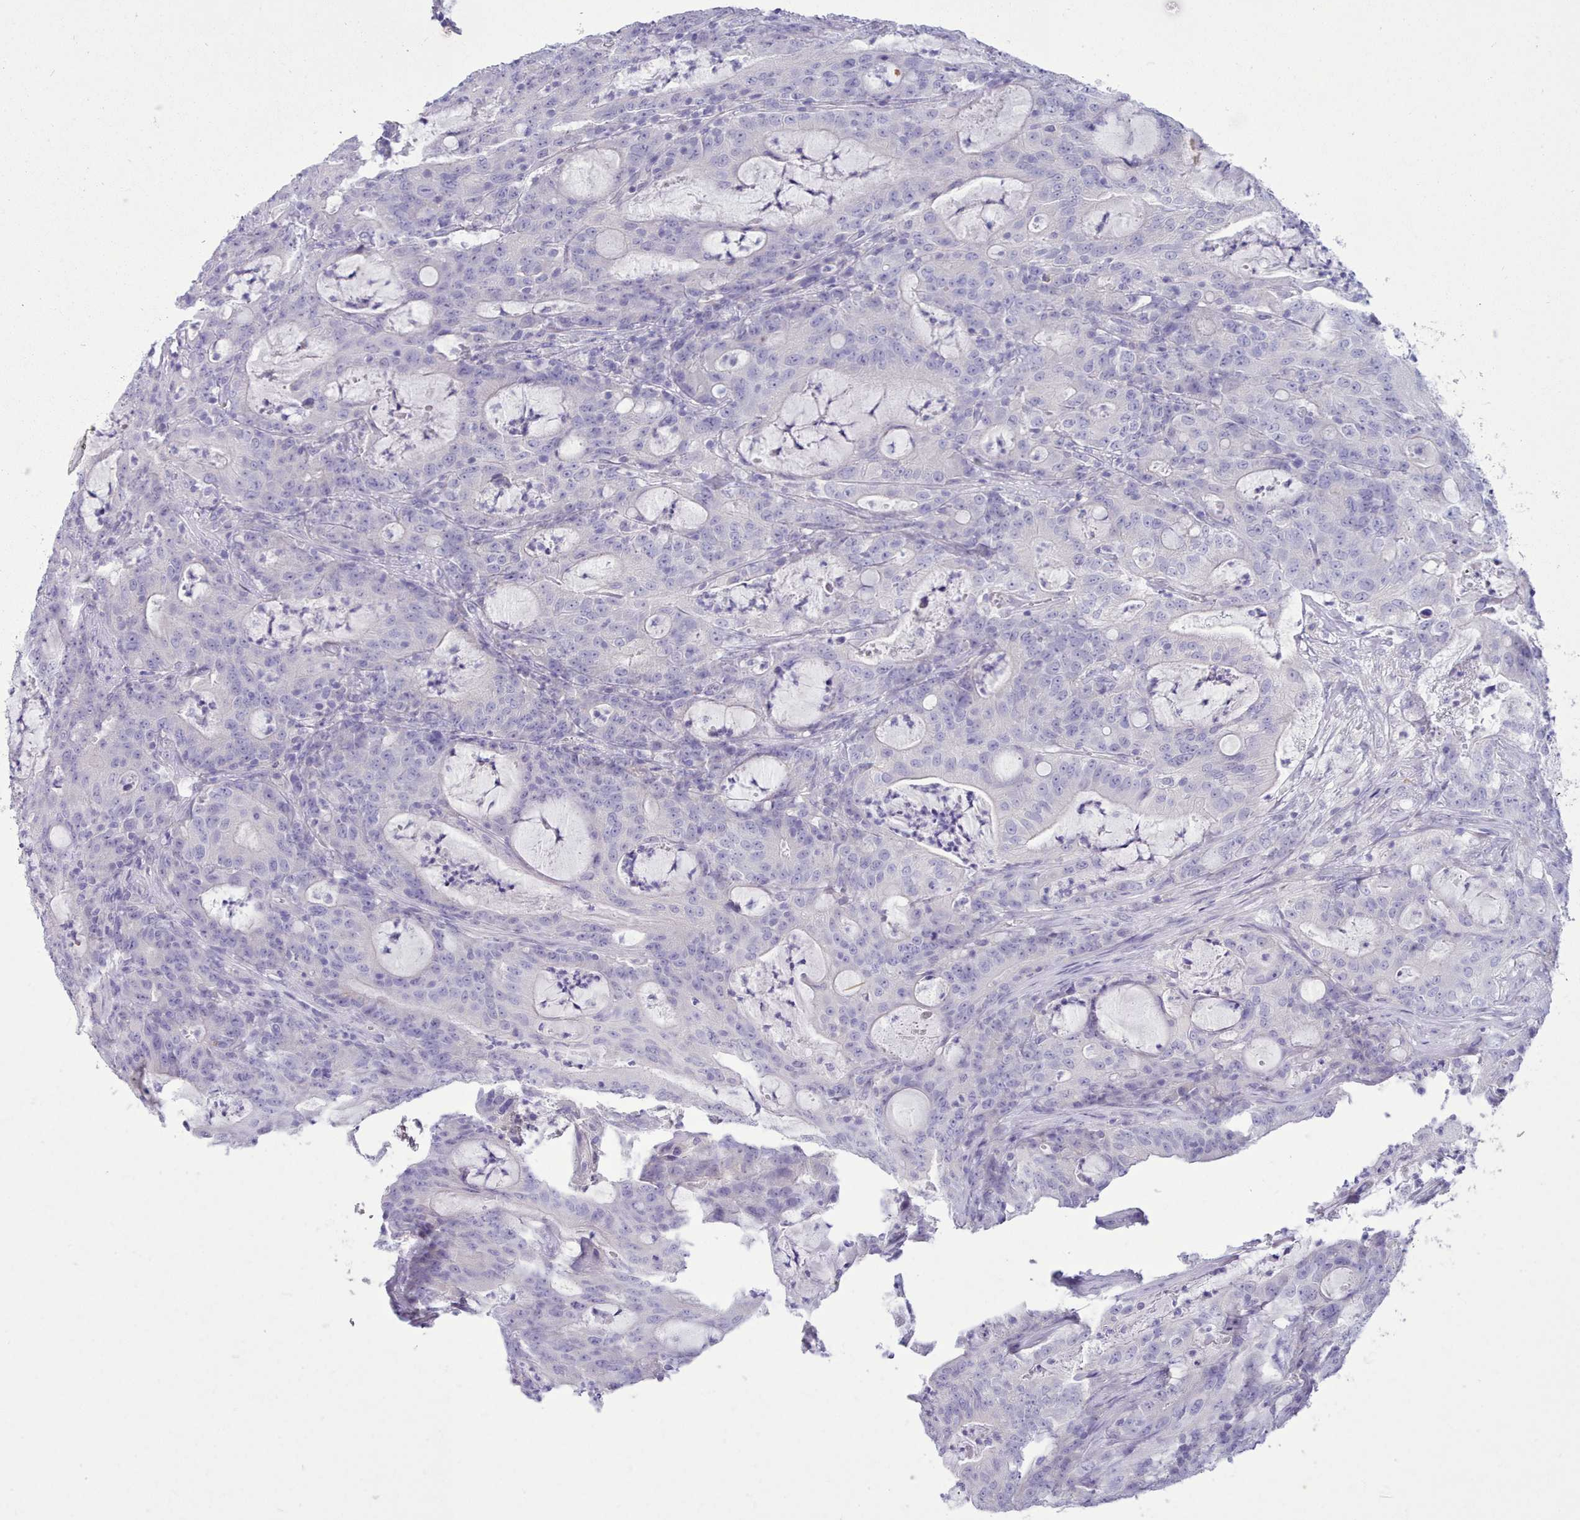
{"staining": {"intensity": "negative", "quantity": "none", "location": "none"}, "tissue": "colorectal cancer", "cell_type": "Tumor cells", "image_type": "cancer", "snomed": [{"axis": "morphology", "description": "Adenocarcinoma, NOS"}, {"axis": "topography", "description": "Colon"}], "caption": "An immunohistochemistry micrograph of colorectal adenocarcinoma is shown. There is no staining in tumor cells of colorectal adenocarcinoma.", "gene": "TMEM253", "patient": {"sex": "male", "age": 83}}